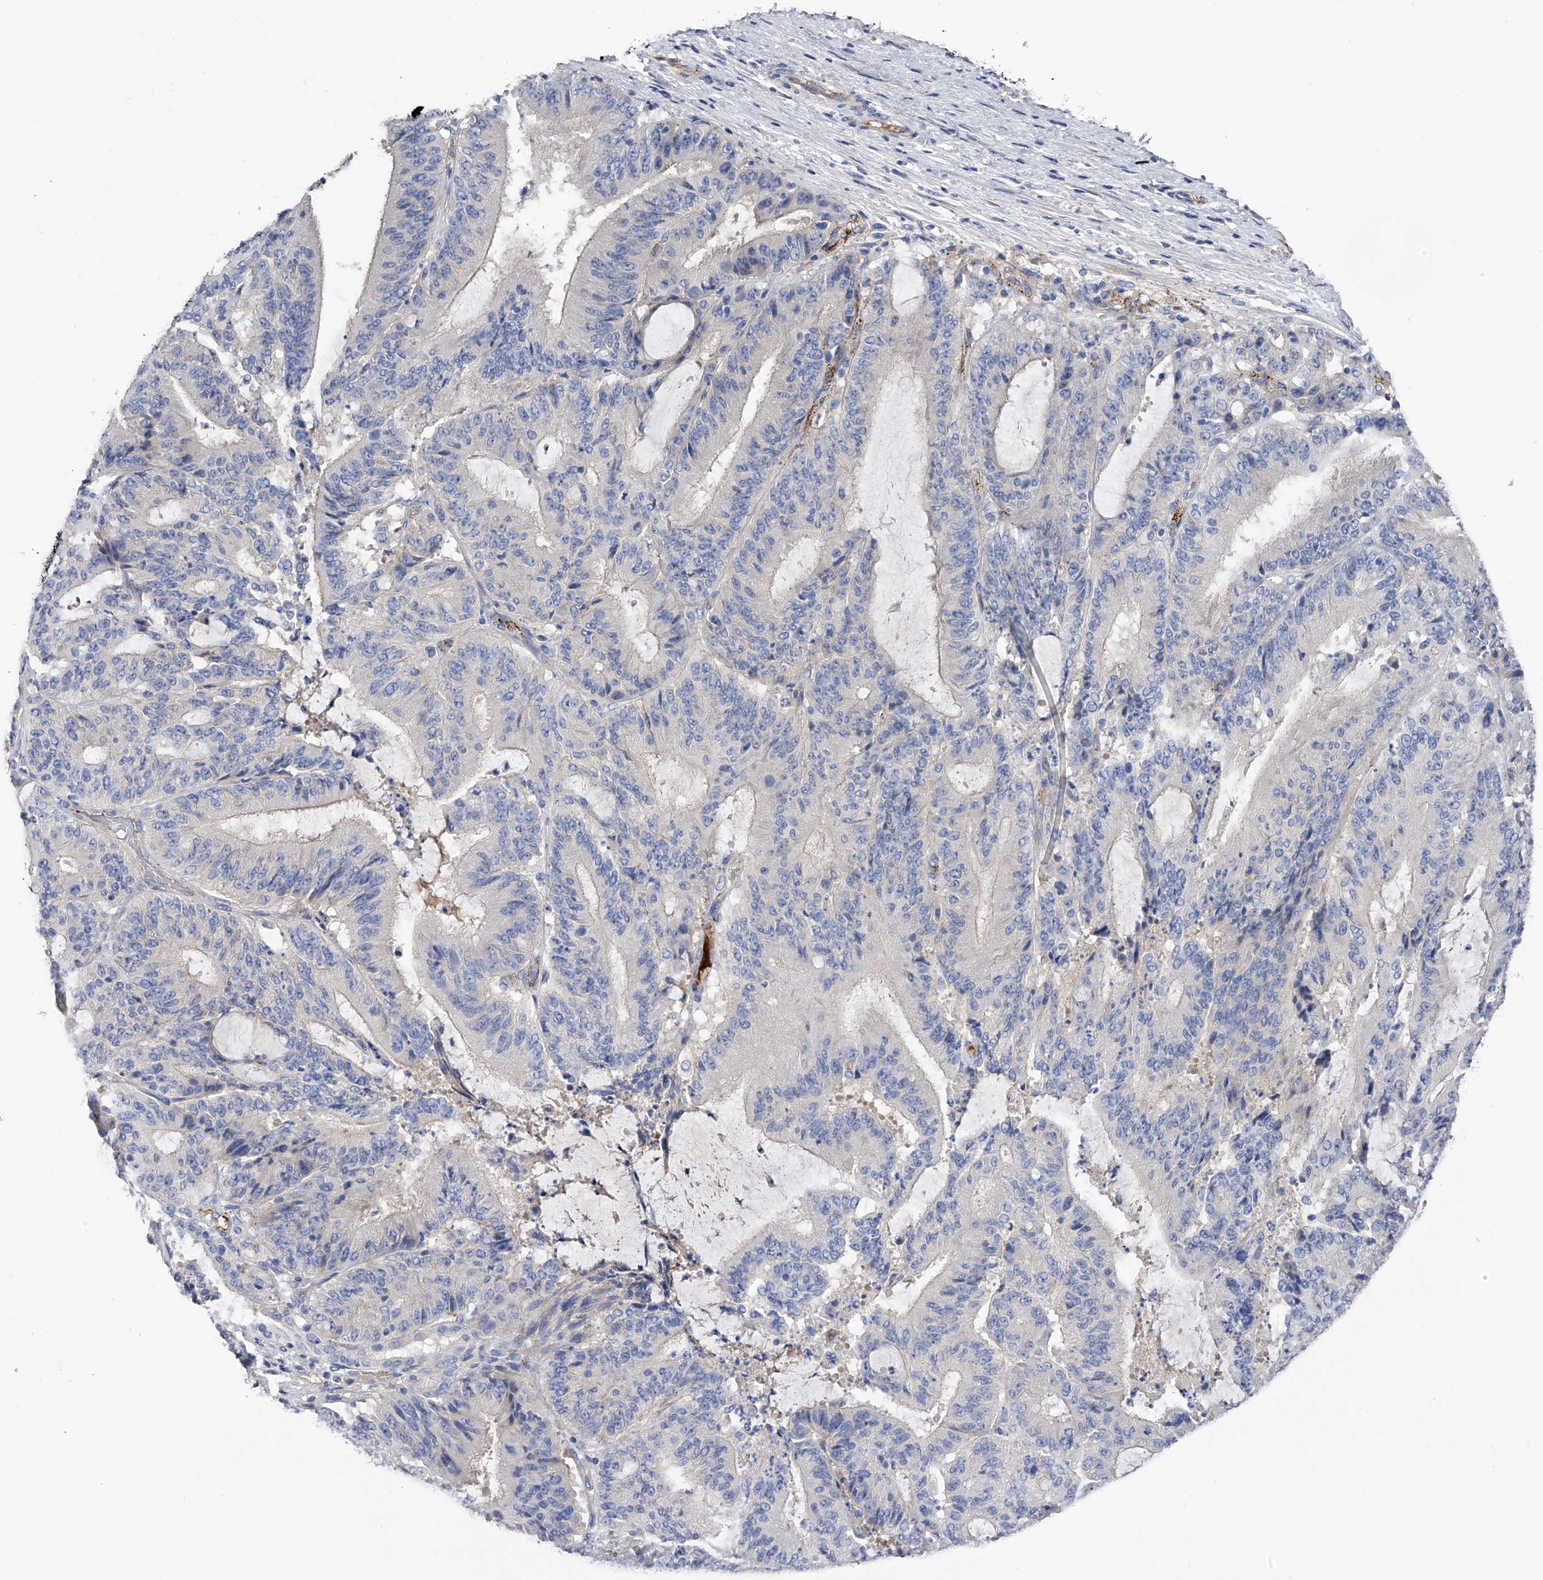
{"staining": {"intensity": "negative", "quantity": "none", "location": "none"}, "tissue": "liver cancer", "cell_type": "Tumor cells", "image_type": "cancer", "snomed": [{"axis": "morphology", "description": "Normal tissue, NOS"}, {"axis": "morphology", "description": "Cholangiocarcinoma"}, {"axis": "topography", "description": "Liver"}, {"axis": "topography", "description": "Peripheral nerve tissue"}], "caption": "This is an immunohistochemistry photomicrograph of liver cancer (cholangiocarcinoma). There is no positivity in tumor cells.", "gene": "RWDD2A", "patient": {"sex": "female", "age": 73}}